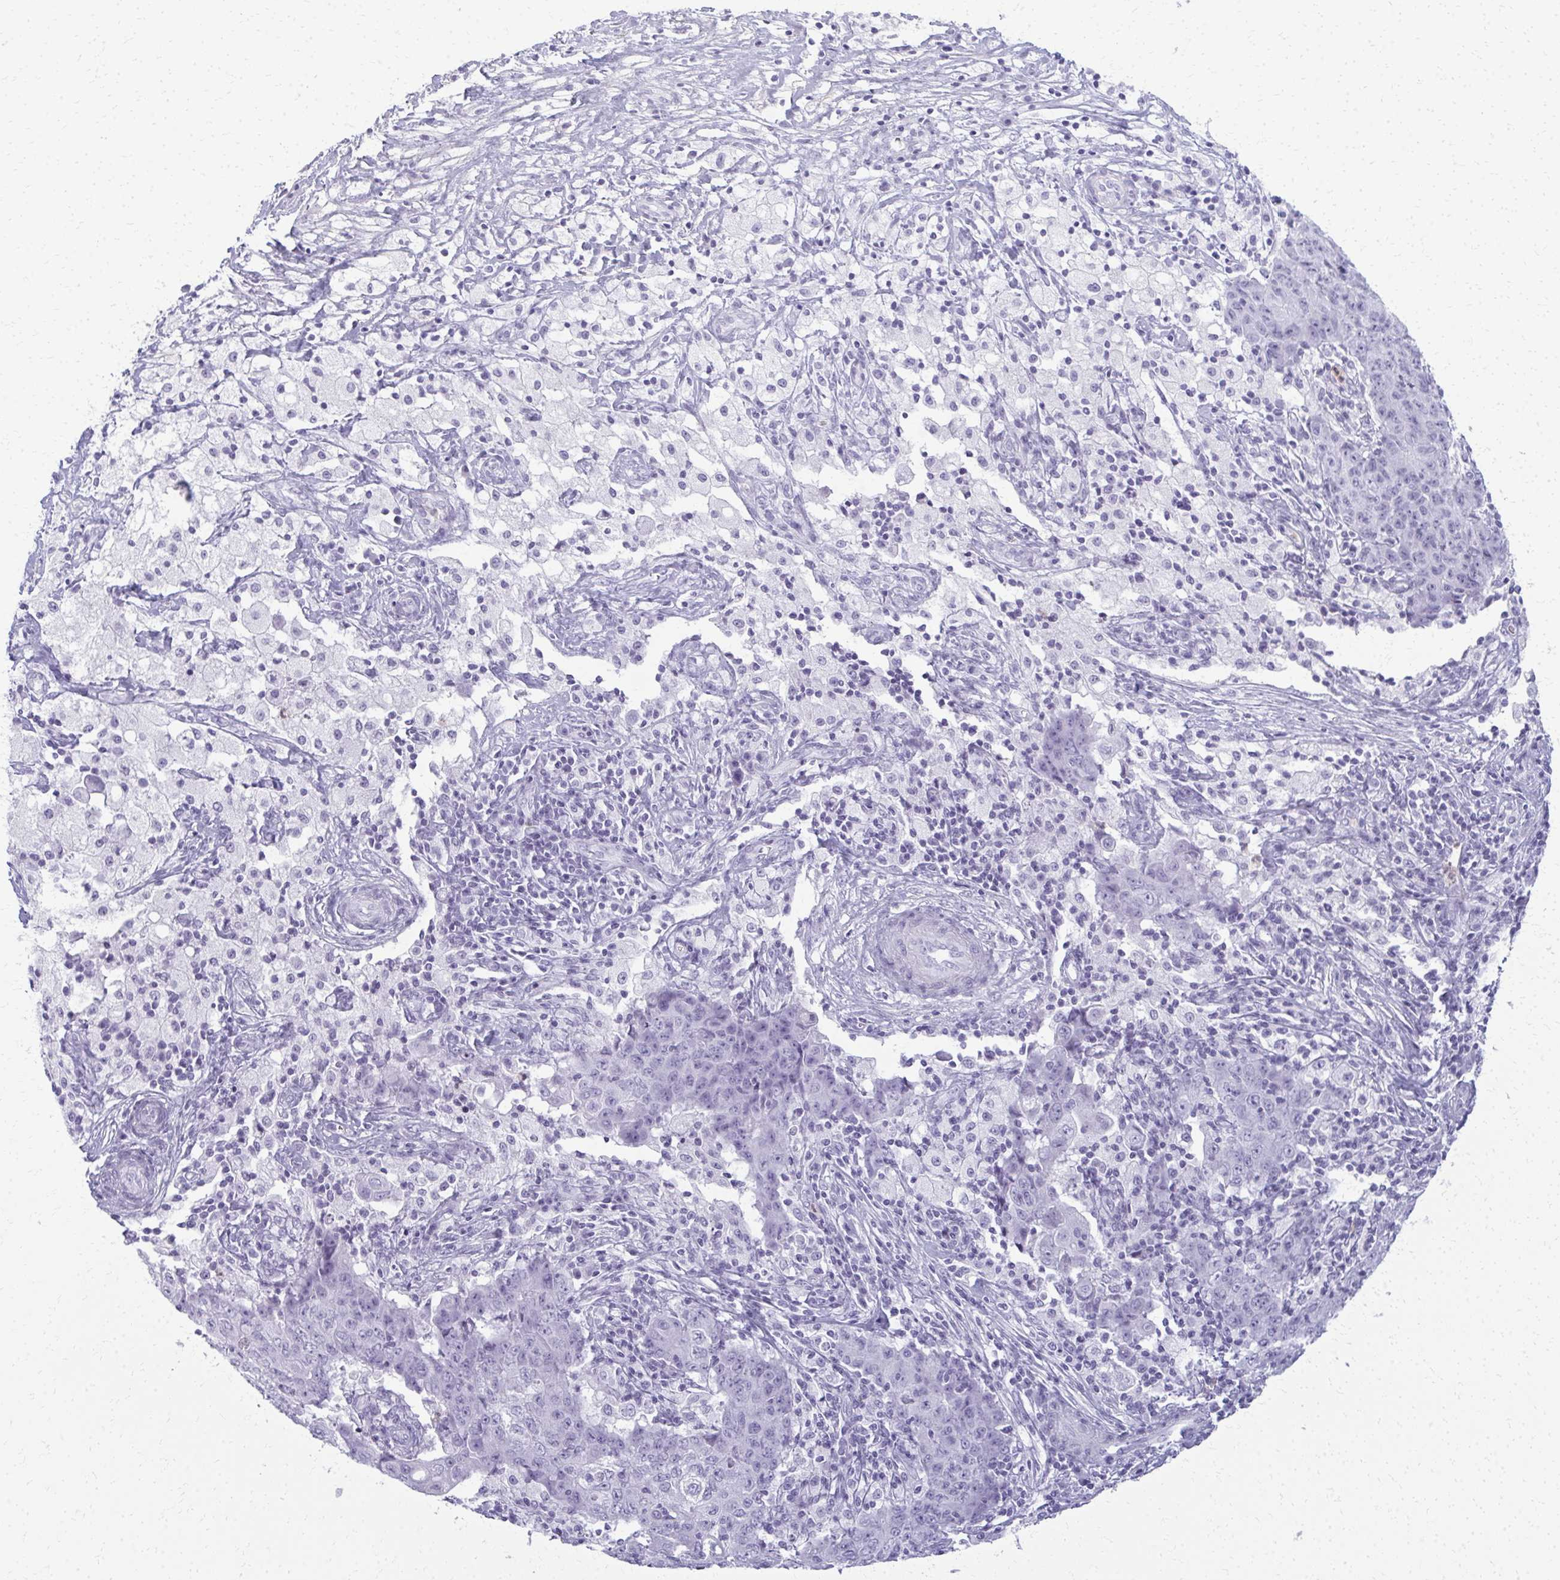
{"staining": {"intensity": "negative", "quantity": "none", "location": "none"}, "tissue": "ovarian cancer", "cell_type": "Tumor cells", "image_type": "cancer", "snomed": [{"axis": "morphology", "description": "Carcinoma, endometroid"}, {"axis": "topography", "description": "Ovary"}], "caption": "There is no significant expression in tumor cells of ovarian cancer (endometroid carcinoma). Nuclei are stained in blue.", "gene": "CA3", "patient": {"sex": "female", "age": 42}}